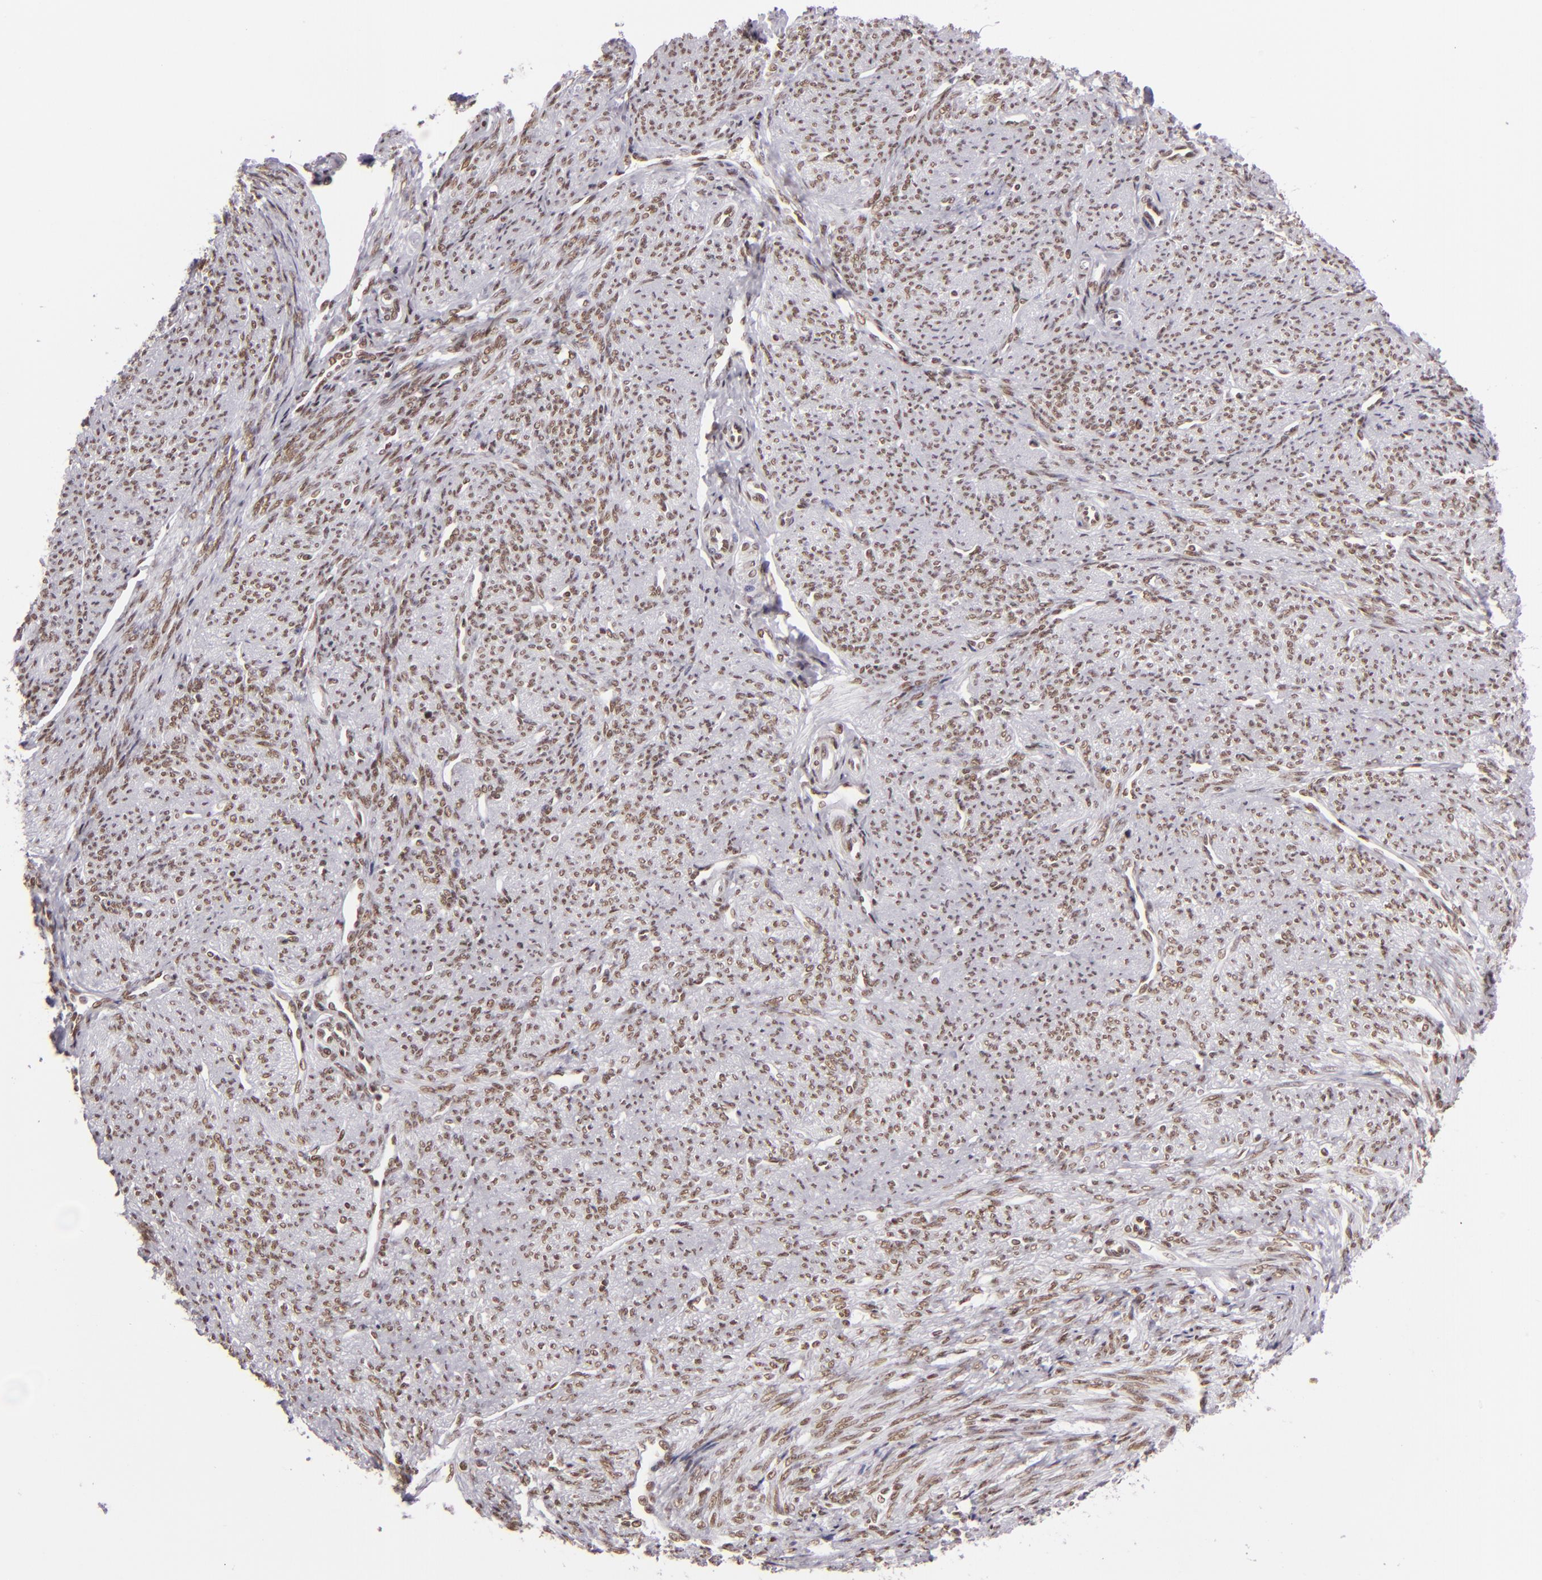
{"staining": {"intensity": "weak", "quantity": ">75%", "location": "nuclear"}, "tissue": "smooth muscle", "cell_type": "Smooth muscle cells", "image_type": "normal", "snomed": [{"axis": "morphology", "description": "Normal tissue, NOS"}, {"axis": "topography", "description": "Cervix"}, {"axis": "topography", "description": "Endometrium"}], "caption": "Smooth muscle stained with IHC shows weak nuclear expression in approximately >75% of smooth muscle cells.", "gene": "BRD8", "patient": {"sex": "female", "age": 65}}